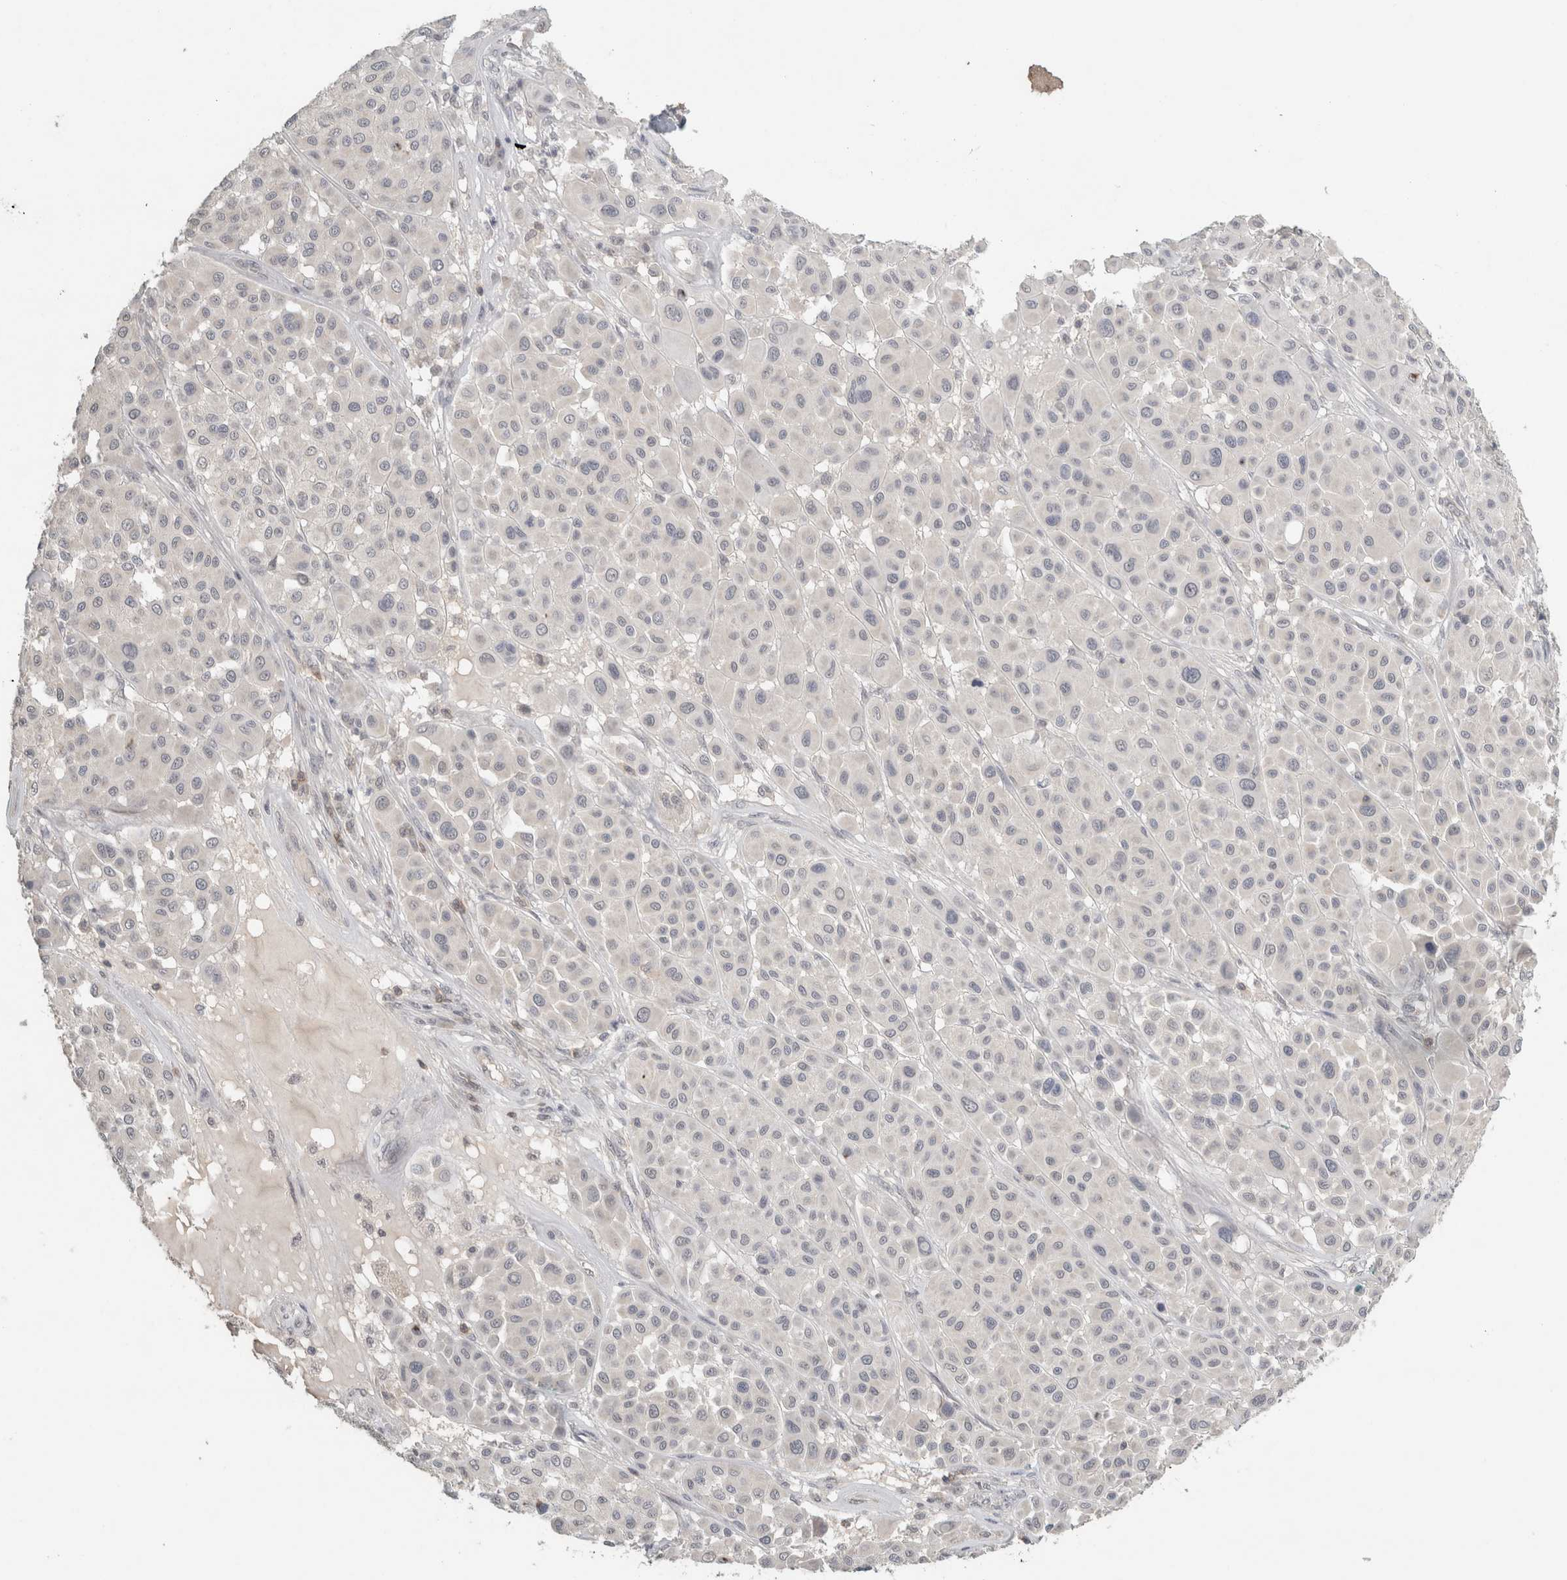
{"staining": {"intensity": "negative", "quantity": "none", "location": "none"}, "tissue": "melanoma", "cell_type": "Tumor cells", "image_type": "cancer", "snomed": [{"axis": "morphology", "description": "Malignant melanoma, Metastatic site"}, {"axis": "topography", "description": "Soft tissue"}], "caption": "IHC of human malignant melanoma (metastatic site) shows no expression in tumor cells.", "gene": "TRAT1", "patient": {"sex": "male", "age": 41}}